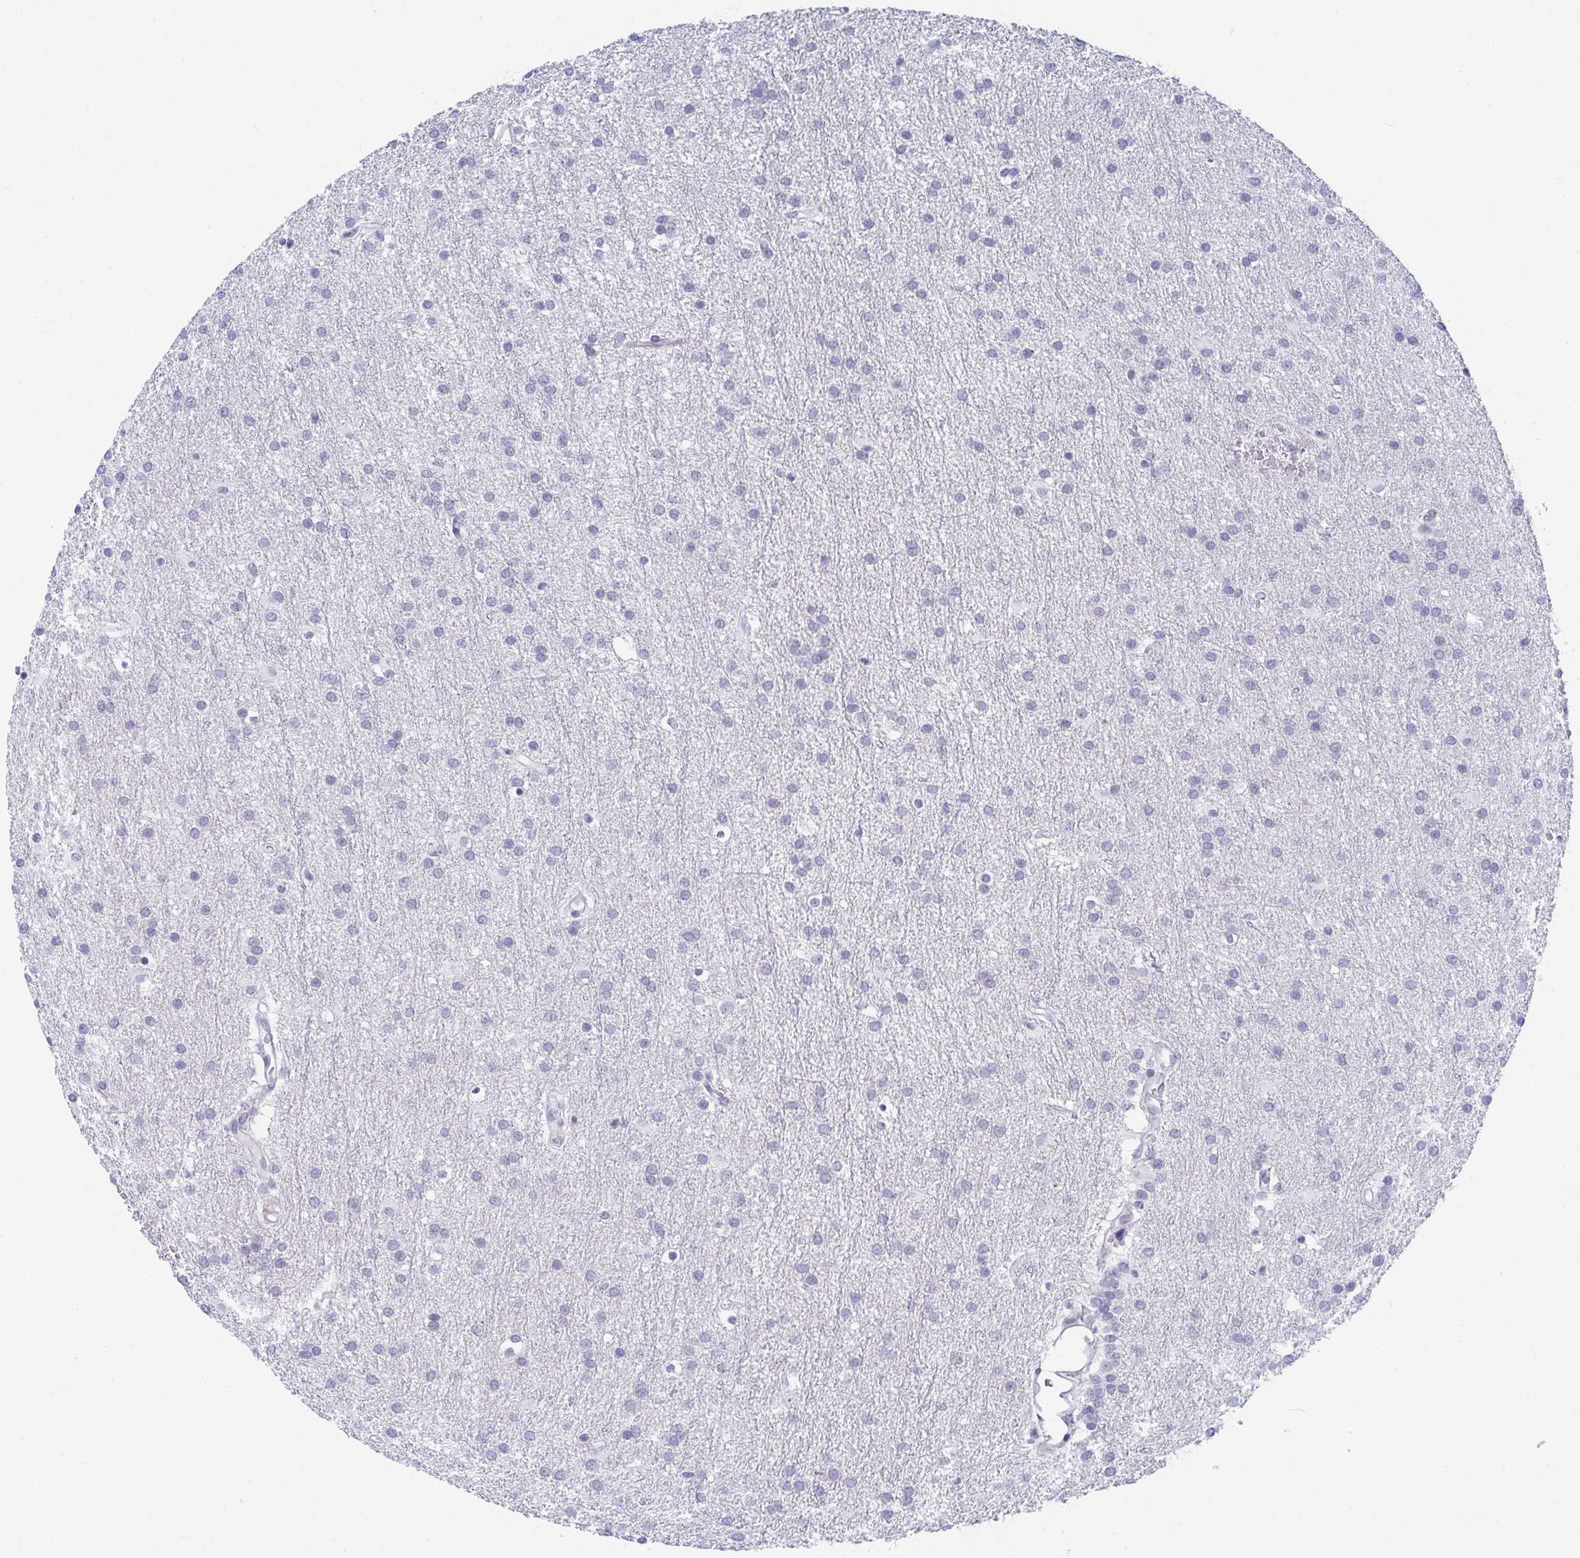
{"staining": {"intensity": "negative", "quantity": "none", "location": "none"}, "tissue": "glioma", "cell_type": "Tumor cells", "image_type": "cancer", "snomed": [{"axis": "morphology", "description": "Glioma, malignant, Low grade"}, {"axis": "topography", "description": "Brain"}], "caption": "Tumor cells are negative for brown protein staining in low-grade glioma (malignant).", "gene": "DAOA", "patient": {"sex": "female", "age": 32}}